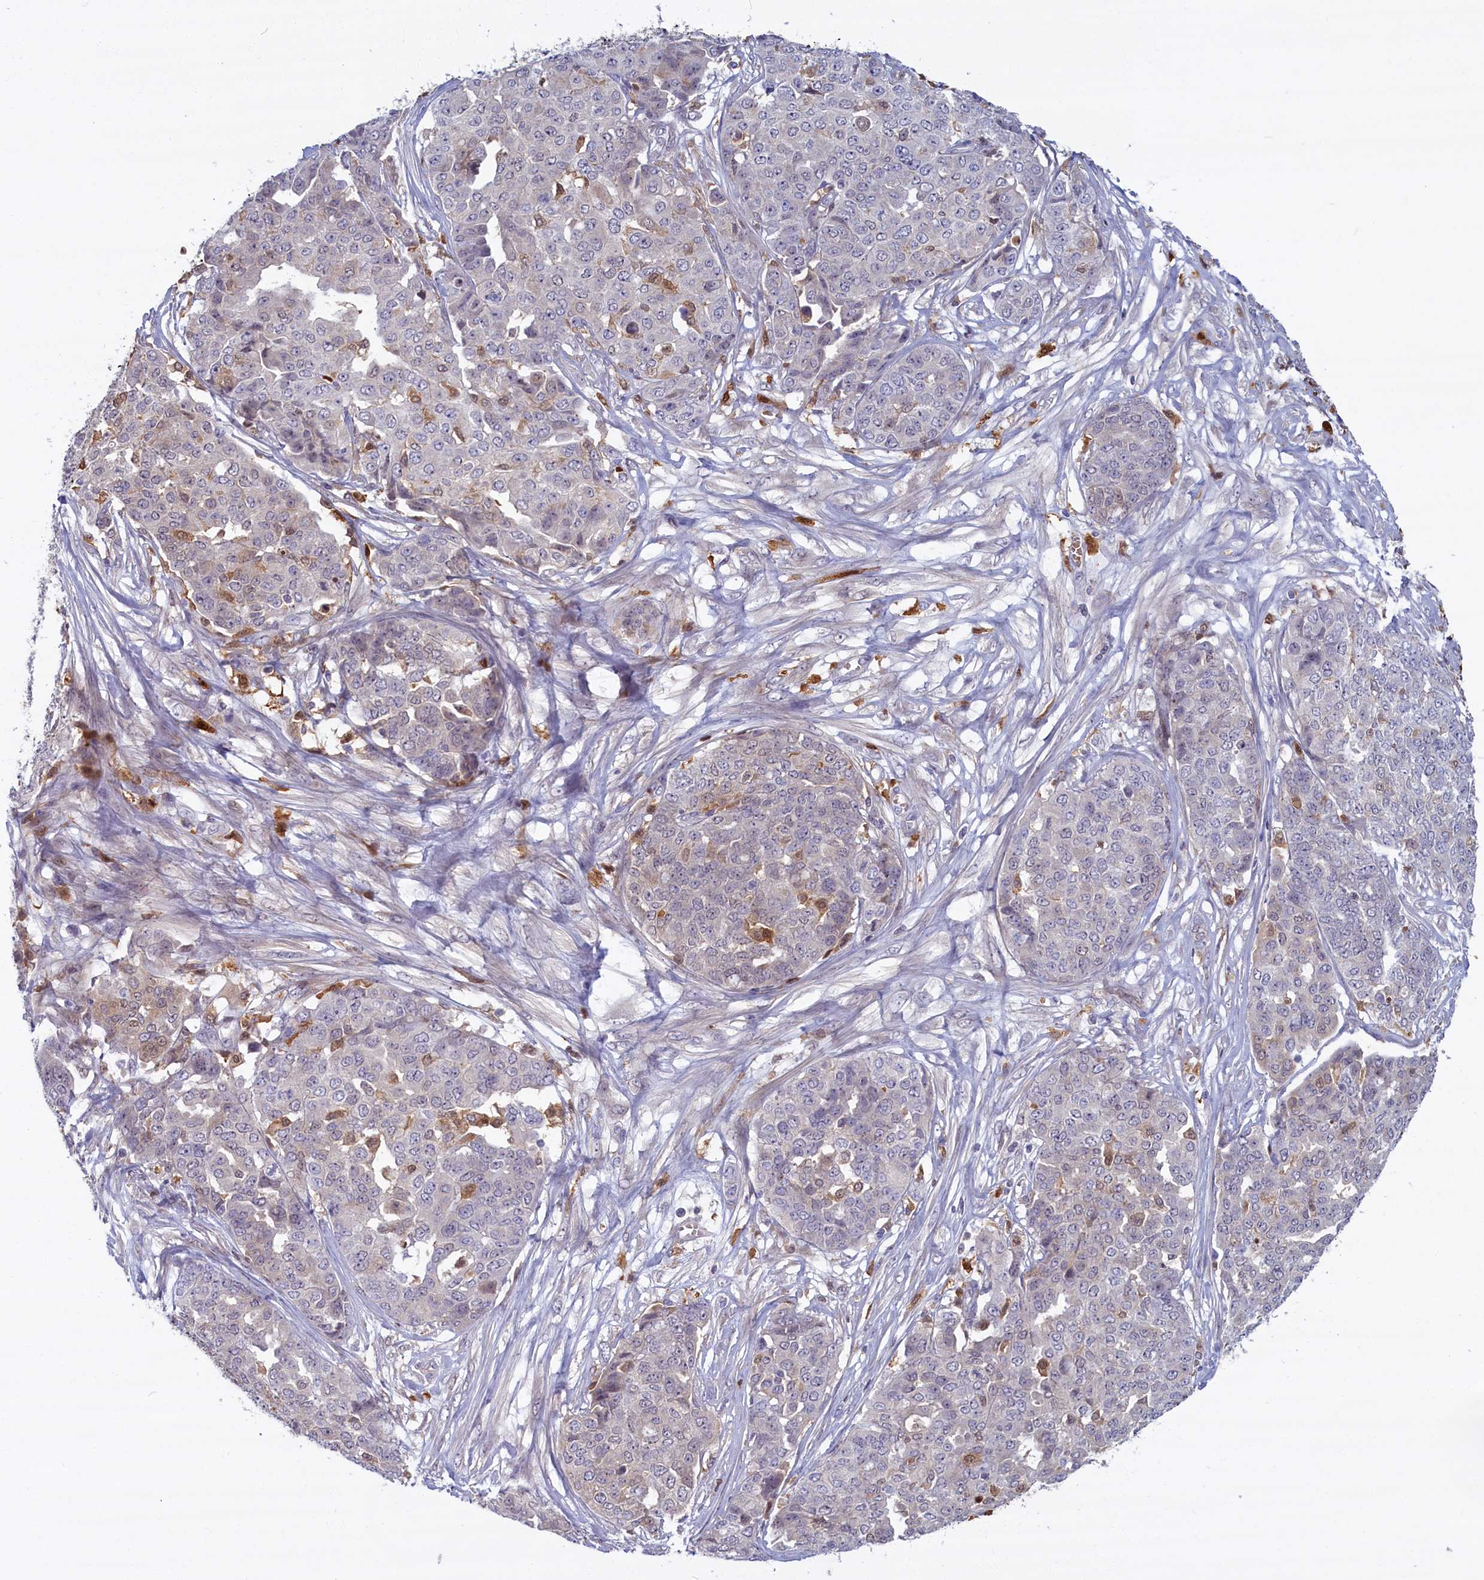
{"staining": {"intensity": "negative", "quantity": "none", "location": "none"}, "tissue": "ovarian cancer", "cell_type": "Tumor cells", "image_type": "cancer", "snomed": [{"axis": "morphology", "description": "Cystadenocarcinoma, serous, NOS"}, {"axis": "topography", "description": "Soft tissue"}, {"axis": "topography", "description": "Ovary"}], "caption": "This is an IHC histopathology image of ovarian cancer. There is no staining in tumor cells.", "gene": "BLVRB", "patient": {"sex": "female", "age": 57}}